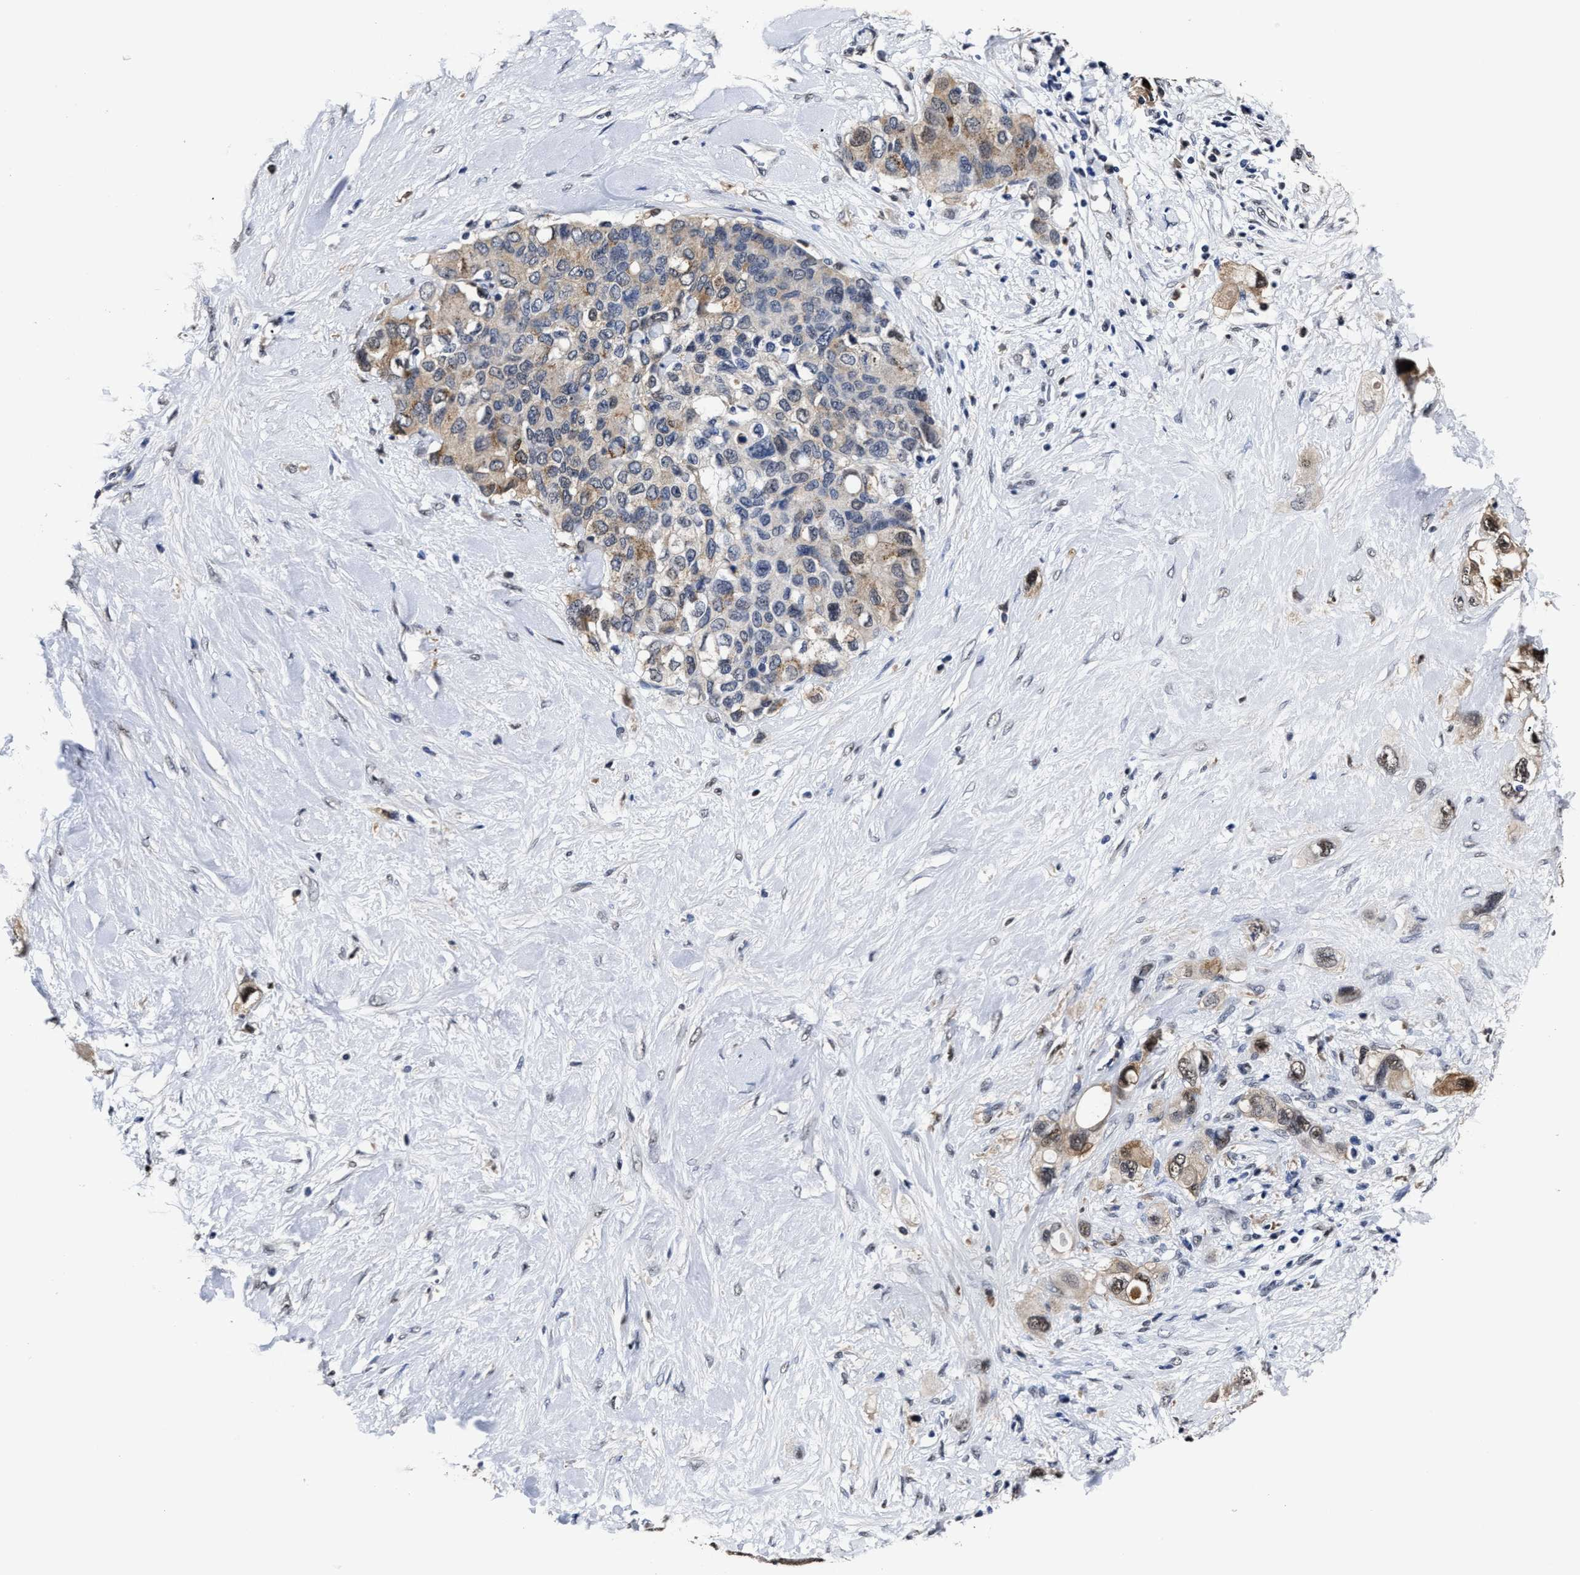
{"staining": {"intensity": "moderate", "quantity": "25%-75%", "location": "cytoplasmic/membranous"}, "tissue": "pancreatic cancer", "cell_type": "Tumor cells", "image_type": "cancer", "snomed": [{"axis": "morphology", "description": "Adenocarcinoma, NOS"}, {"axis": "topography", "description": "Pancreas"}], "caption": "Immunohistochemical staining of human adenocarcinoma (pancreatic) reveals moderate cytoplasmic/membranous protein staining in about 25%-75% of tumor cells. (DAB IHC with brightfield microscopy, high magnification).", "gene": "PRPF4B", "patient": {"sex": "female", "age": 56}}